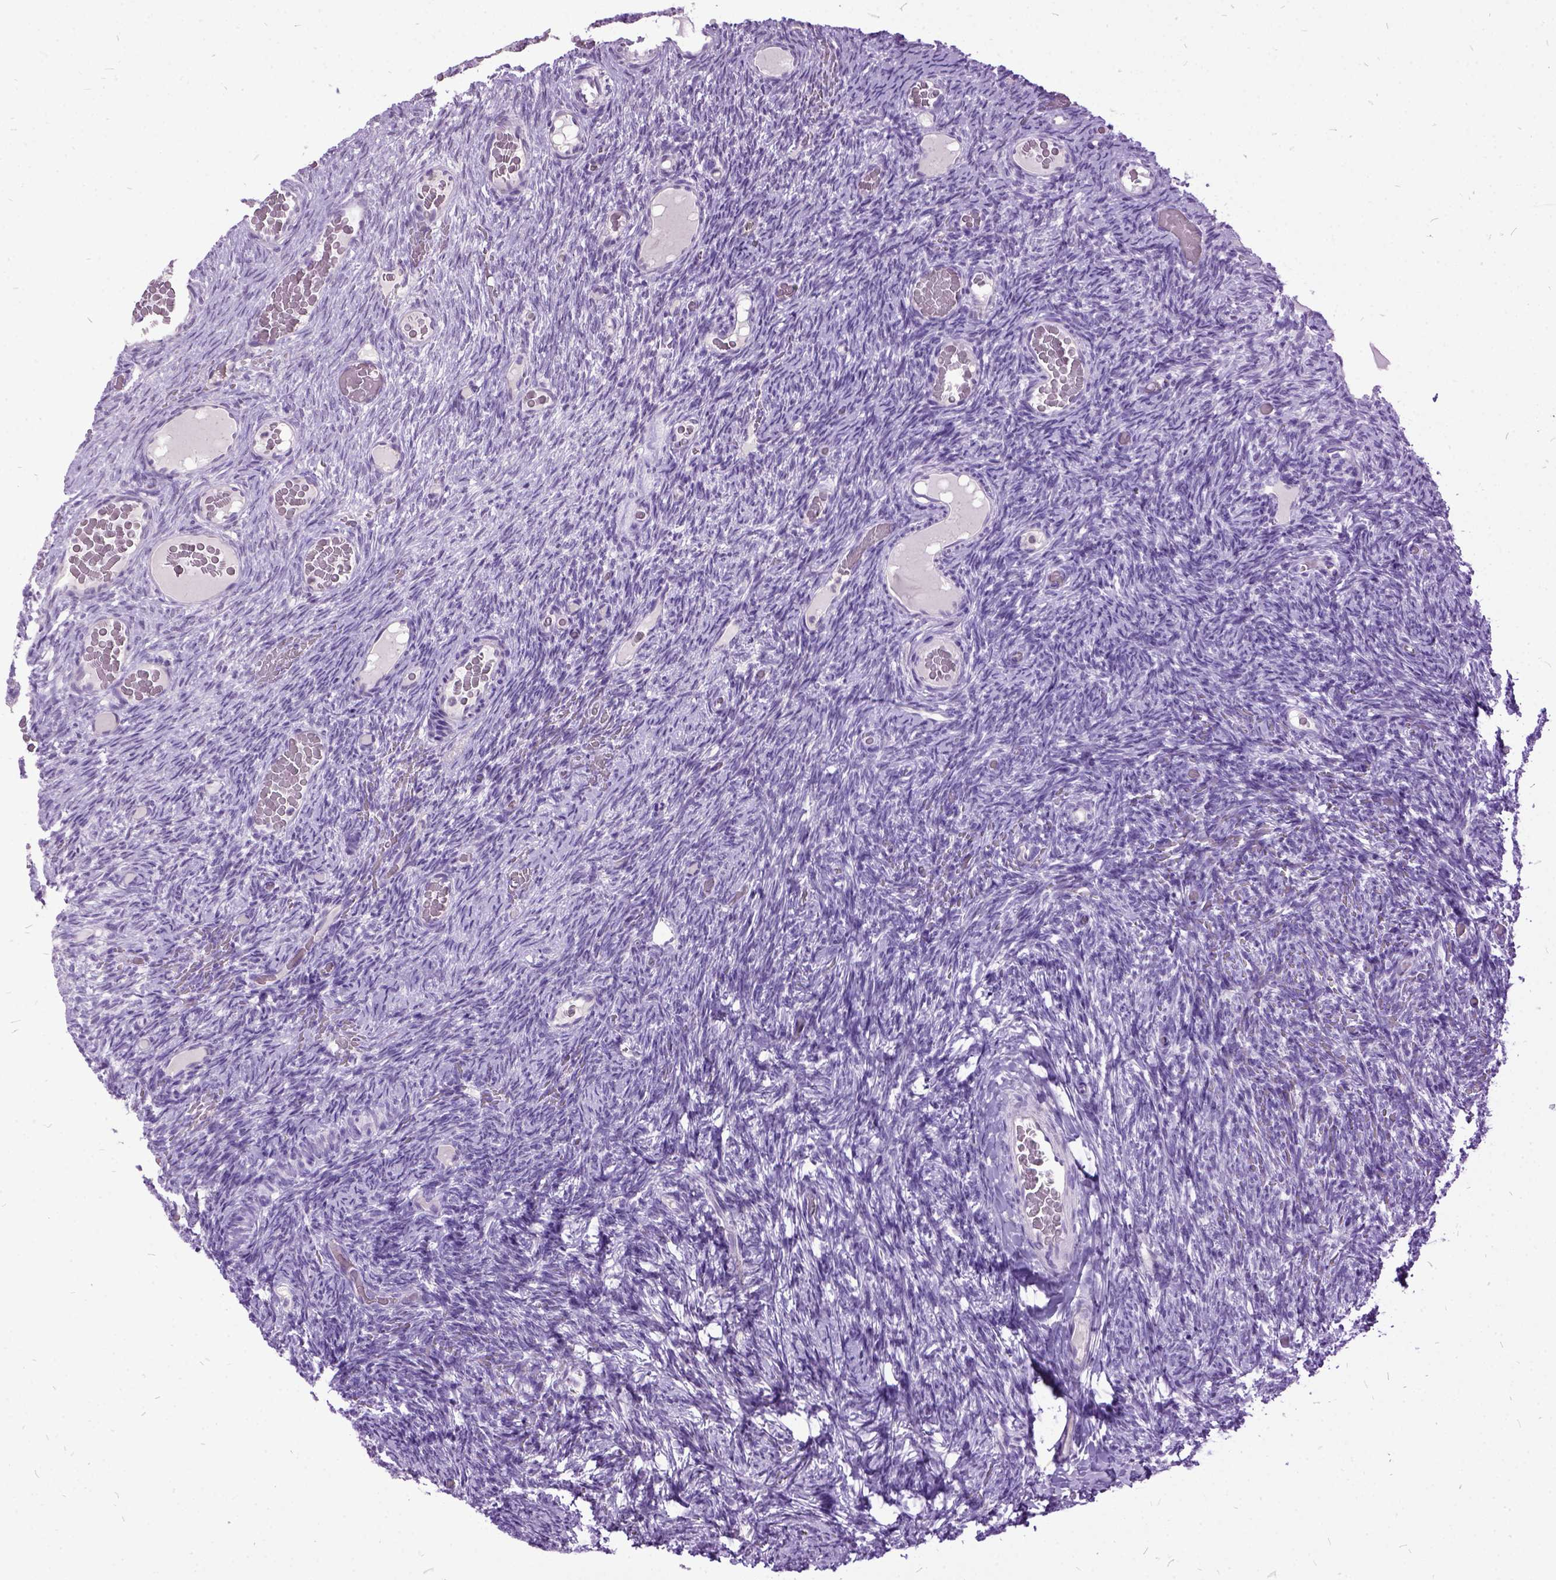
{"staining": {"intensity": "negative", "quantity": "none", "location": "none"}, "tissue": "ovary", "cell_type": "Follicle cells", "image_type": "normal", "snomed": [{"axis": "morphology", "description": "Normal tissue, NOS"}, {"axis": "topography", "description": "Ovary"}], "caption": "Human ovary stained for a protein using immunohistochemistry (IHC) displays no expression in follicle cells.", "gene": "MME", "patient": {"sex": "female", "age": 34}}